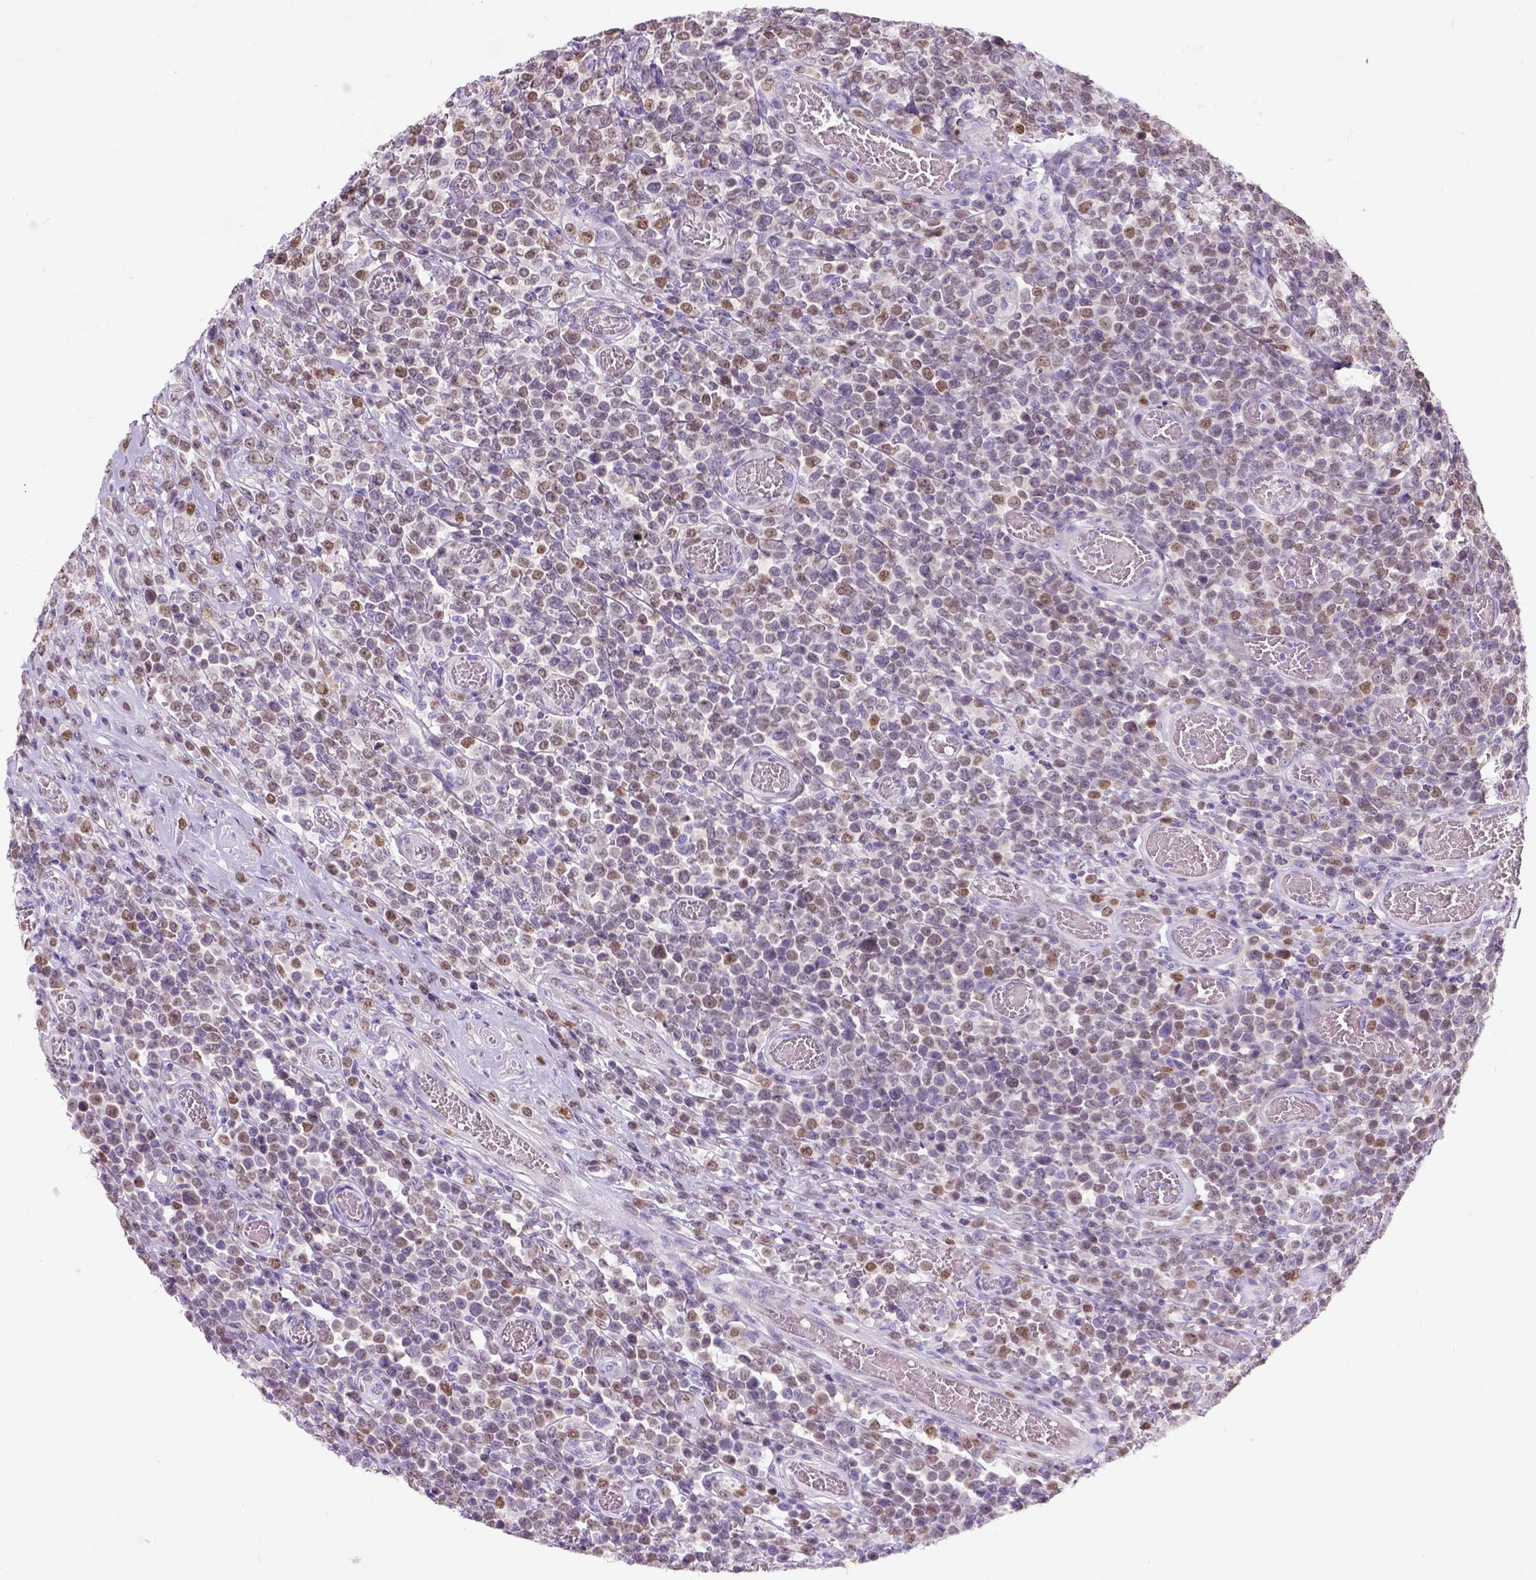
{"staining": {"intensity": "moderate", "quantity": ">75%", "location": "nuclear"}, "tissue": "lymphoma", "cell_type": "Tumor cells", "image_type": "cancer", "snomed": [{"axis": "morphology", "description": "Malignant lymphoma, non-Hodgkin's type, High grade"}, {"axis": "topography", "description": "Soft tissue"}], "caption": "Immunohistochemical staining of lymphoma reveals medium levels of moderate nuclear protein positivity in about >75% of tumor cells.", "gene": "C20orf144", "patient": {"sex": "female", "age": 56}}